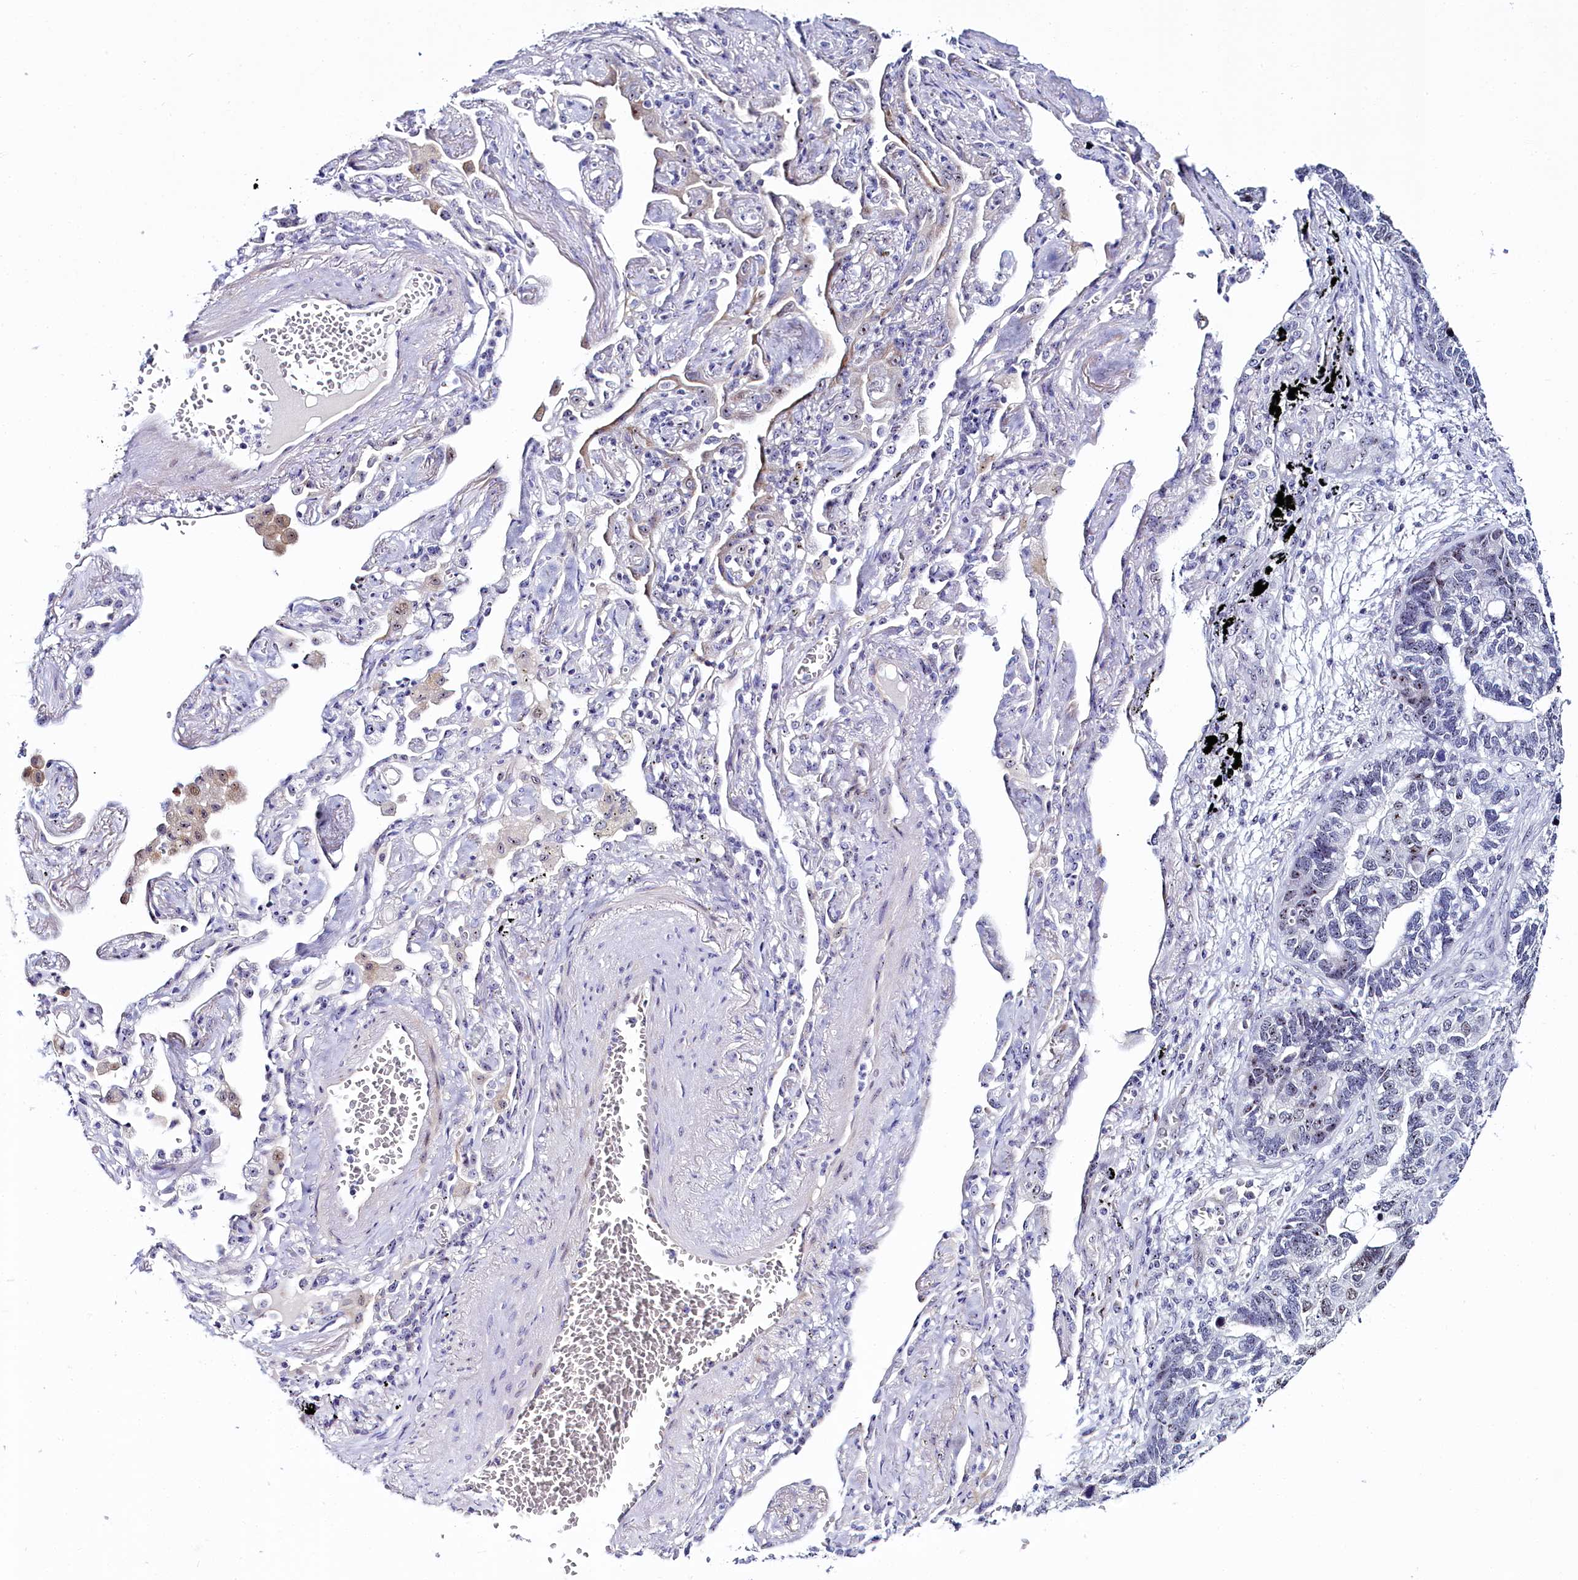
{"staining": {"intensity": "weak", "quantity": "<25%", "location": "nuclear"}, "tissue": "lung cancer", "cell_type": "Tumor cells", "image_type": "cancer", "snomed": [{"axis": "morphology", "description": "Adenocarcinoma, NOS"}, {"axis": "topography", "description": "Lung"}], "caption": "DAB immunohistochemical staining of human lung cancer demonstrates no significant expression in tumor cells.", "gene": "TCOF1", "patient": {"sex": "male", "age": 67}}